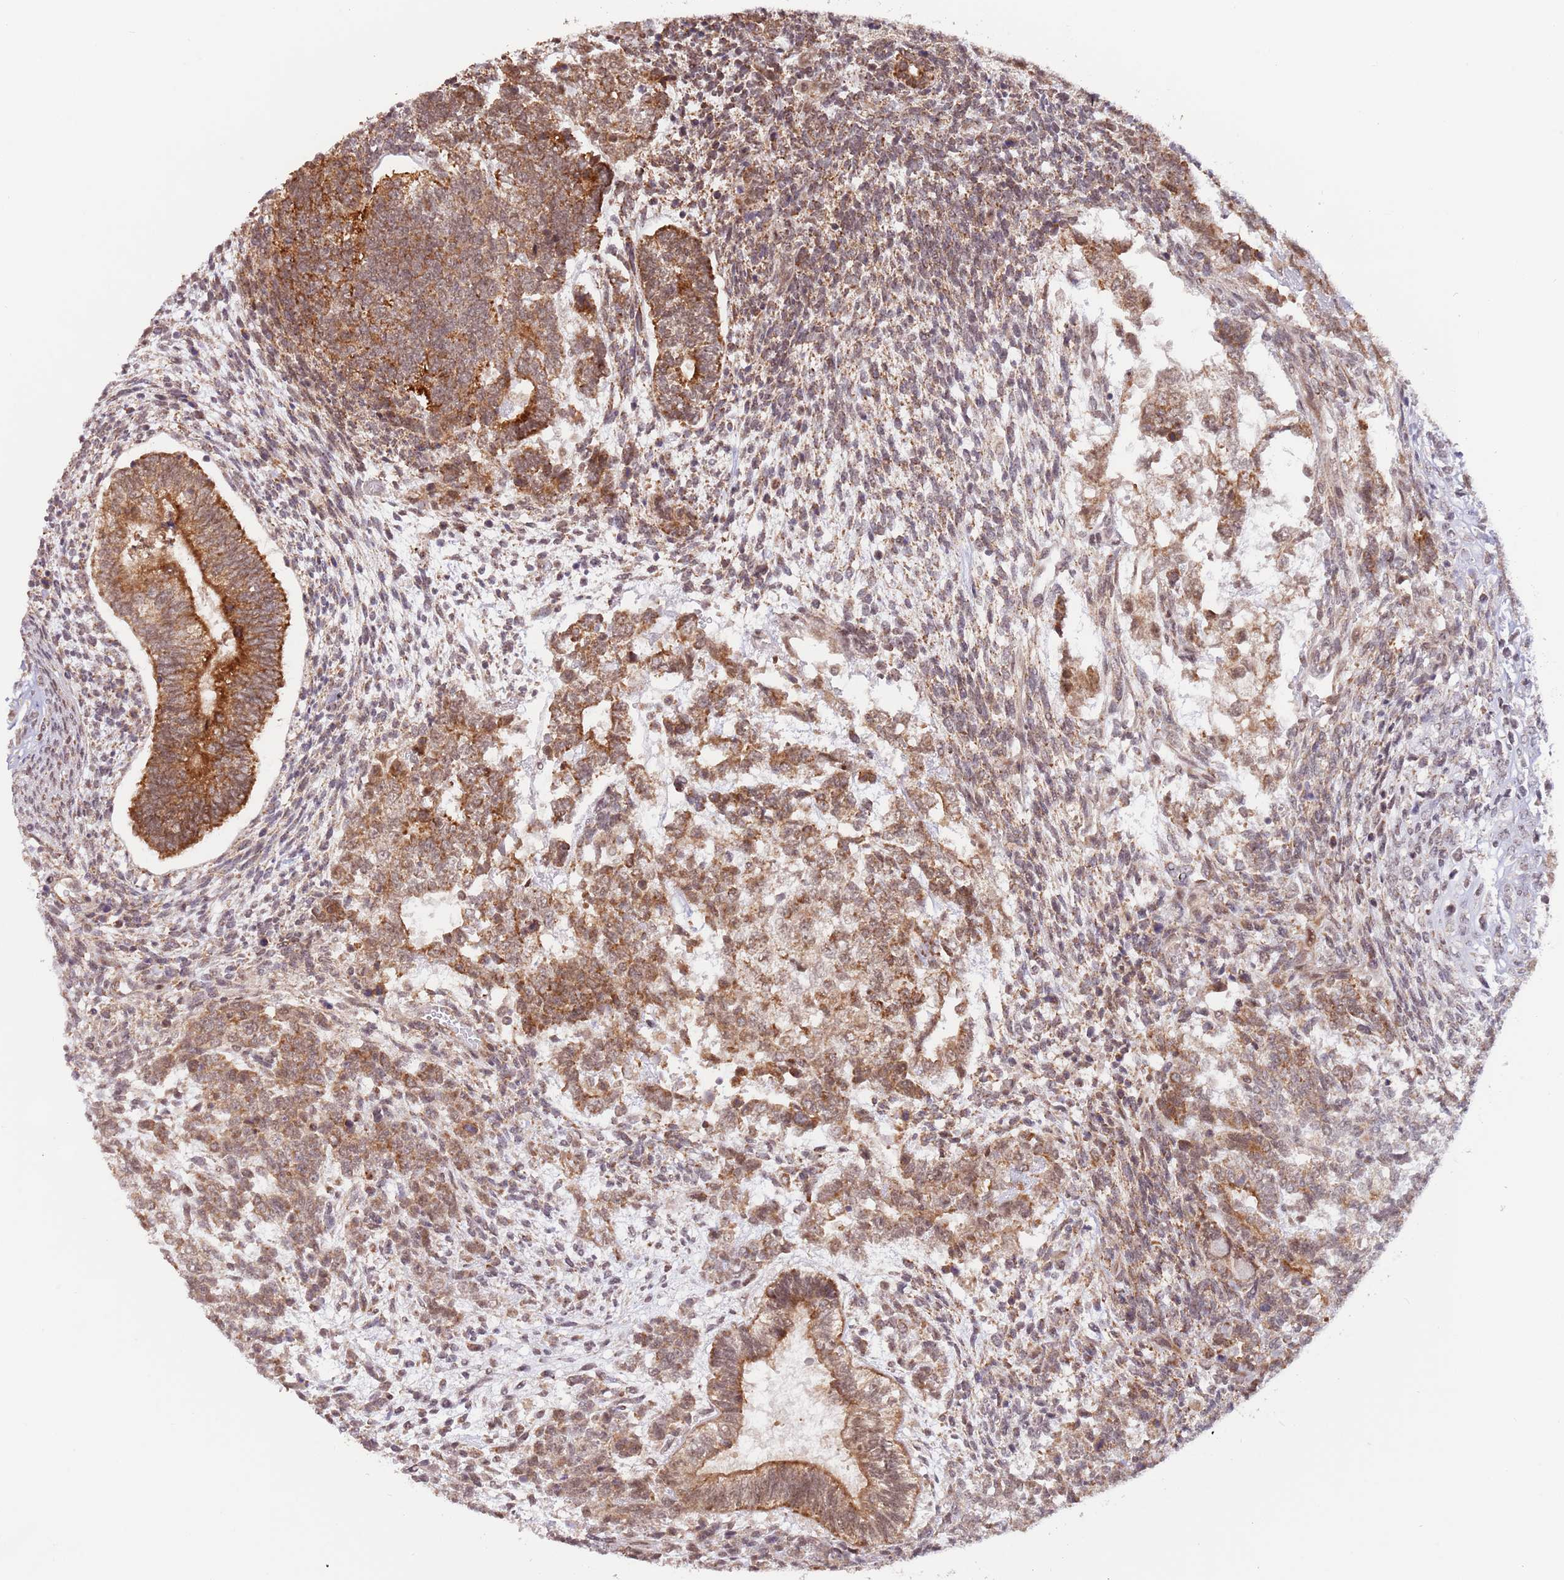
{"staining": {"intensity": "strong", "quantity": ">75%", "location": "cytoplasmic/membranous,nuclear"}, "tissue": "testis cancer", "cell_type": "Tumor cells", "image_type": "cancer", "snomed": [{"axis": "morphology", "description": "Carcinoma, Embryonal, NOS"}, {"axis": "topography", "description": "Testis"}], "caption": "Human testis cancer stained with a brown dye shows strong cytoplasmic/membranous and nuclear positive positivity in about >75% of tumor cells.", "gene": "UQCC3", "patient": {"sex": "male", "age": 23}}